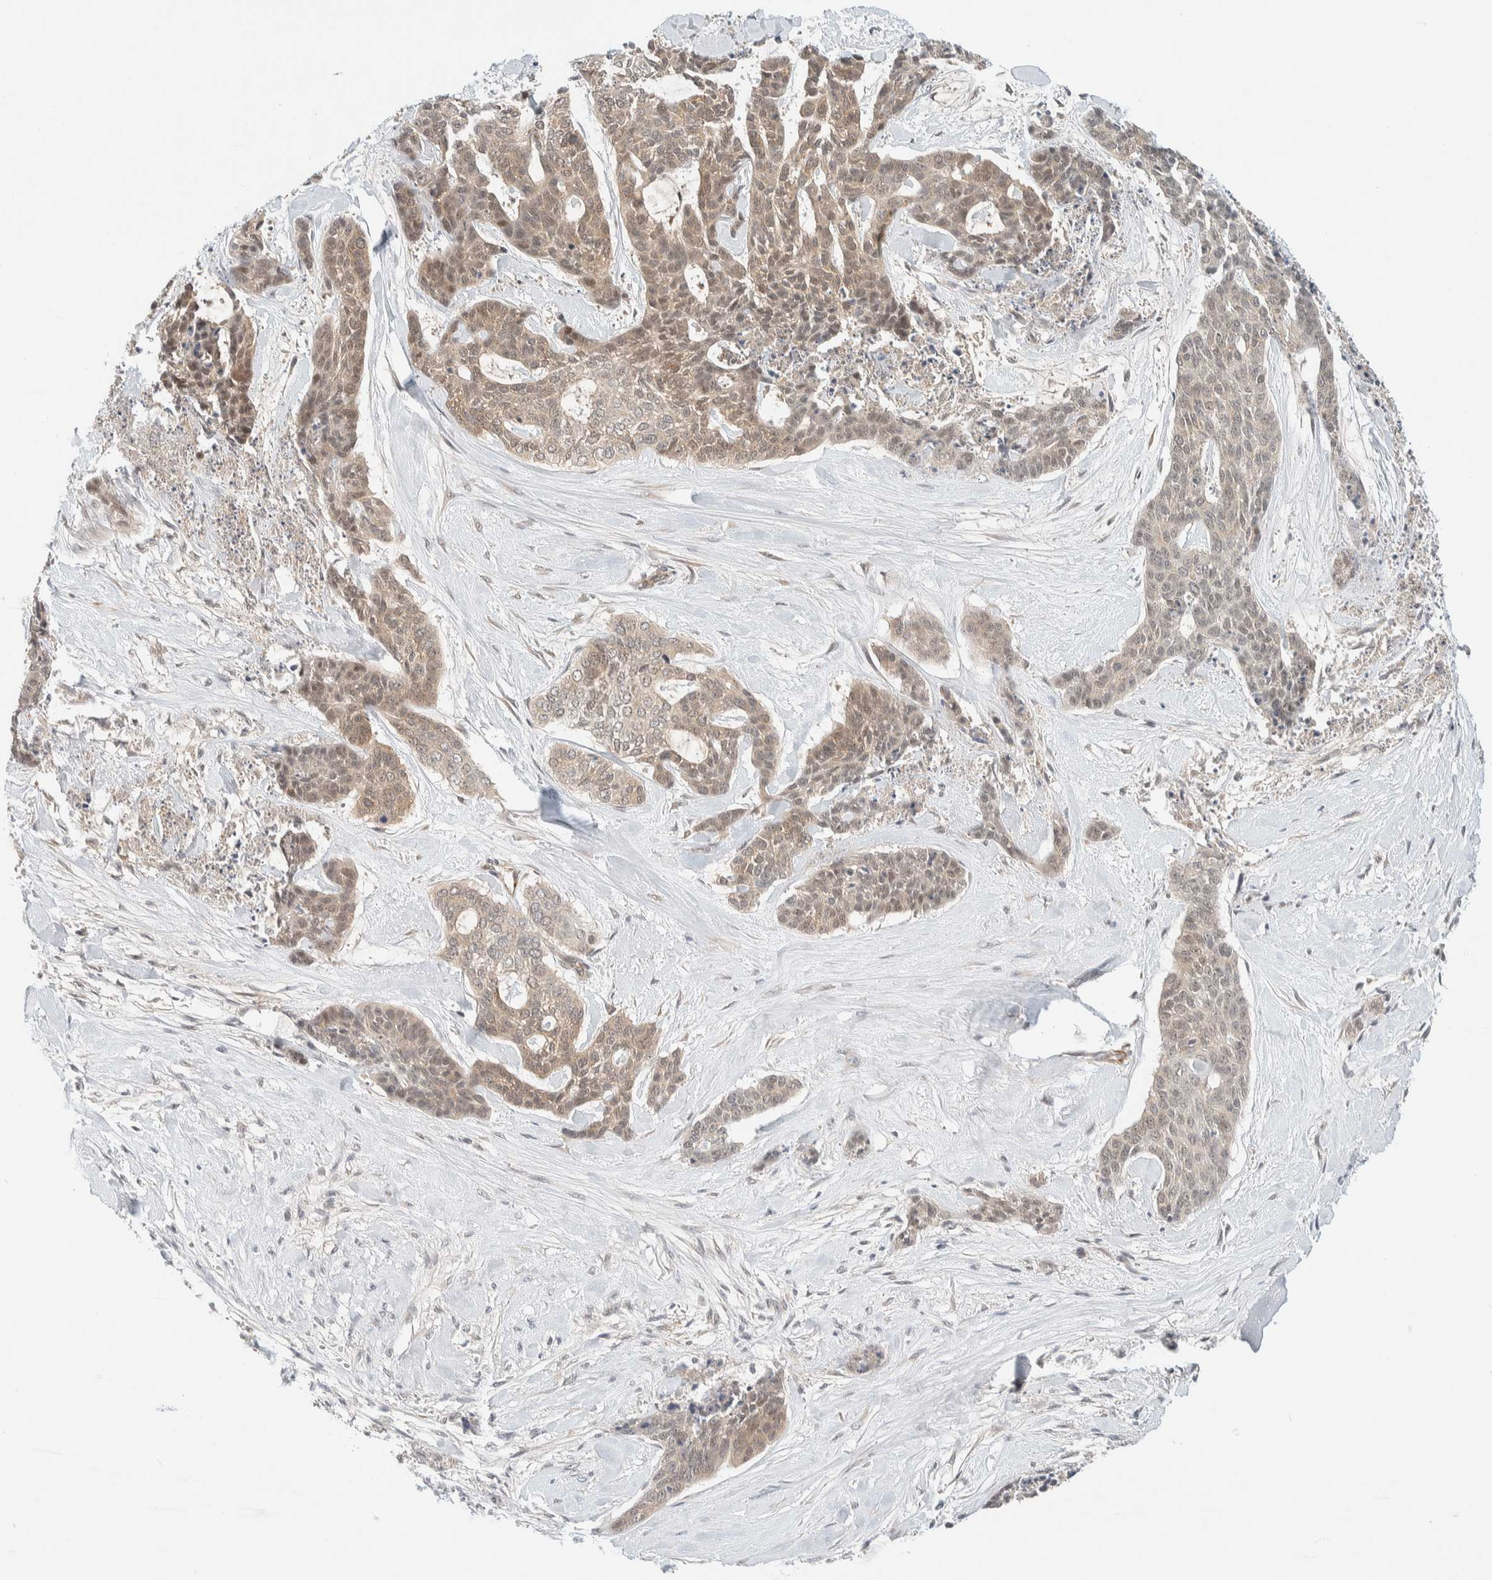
{"staining": {"intensity": "weak", "quantity": ">75%", "location": "cytoplasmic/membranous"}, "tissue": "skin cancer", "cell_type": "Tumor cells", "image_type": "cancer", "snomed": [{"axis": "morphology", "description": "Basal cell carcinoma"}, {"axis": "topography", "description": "Skin"}], "caption": "A low amount of weak cytoplasmic/membranous staining is appreciated in about >75% of tumor cells in skin cancer (basal cell carcinoma) tissue. (DAB IHC, brown staining for protein, blue staining for nuclei).", "gene": "C8orf76", "patient": {"sex": "female", "age": 64}}